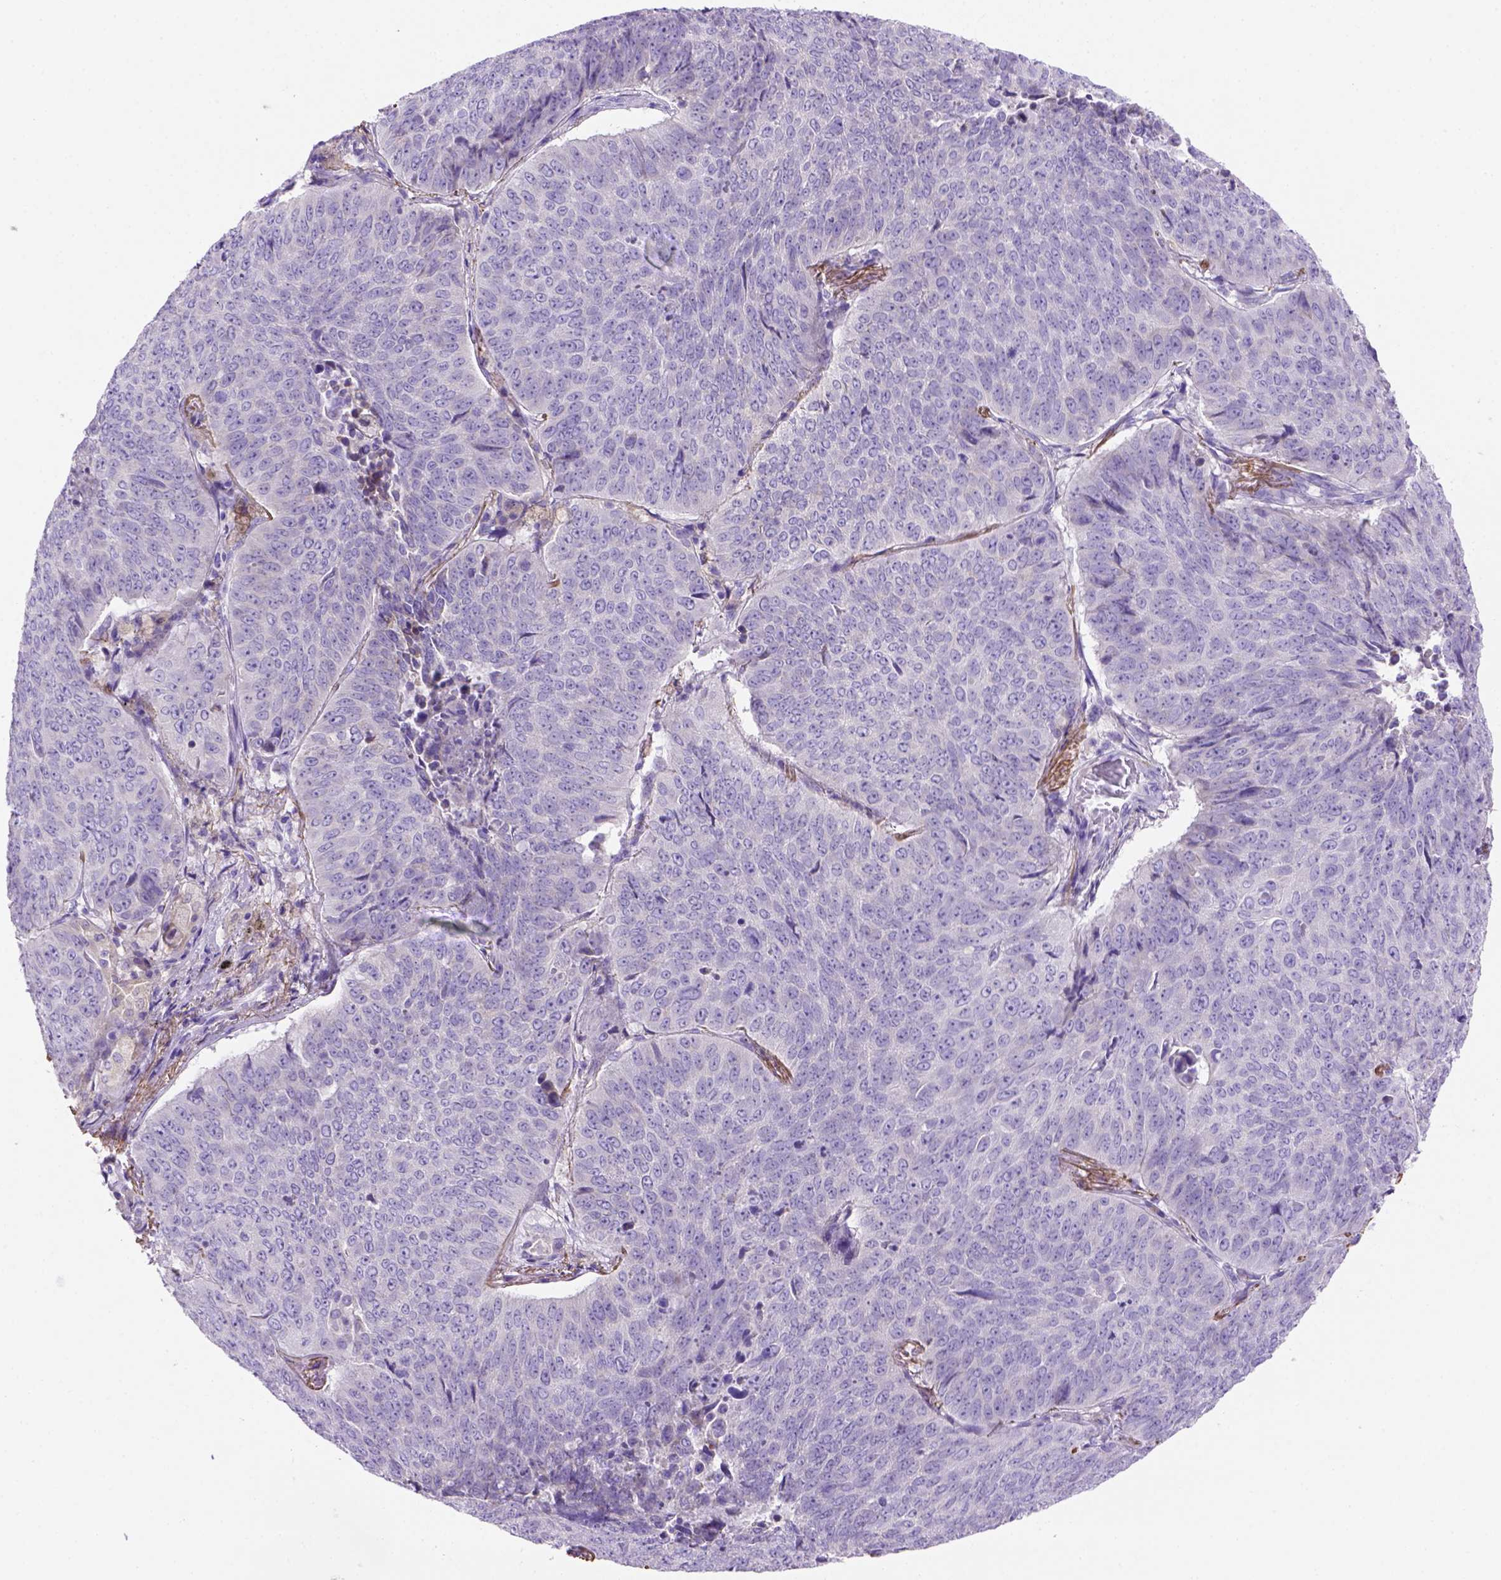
{"staining": {"intensity": "negative", "quantity": "none", "location": "none"}, "tissue": "lung cancer", "cell_type": "Tumor cells", "image_type": "cancer", "snomed": [{"axis": "morphology", "description": "Normal tissue, NOS"}, {"axis": "morphology", "description": "Squamous cell carcinoma, NOS"}, {"axis": "topography", "description": "Bronchus"}, {"axis": "topography", "description": "Lung"}], "caption": "This micrograph is of squamous cell carcinoma (lung) stained with IHC to label a protein in brown with the nuclei are counter-stained blue. There is no expression in tumor cells.", "gene": "SIRPD", "patient": {"sex": "male", "age": 64}}